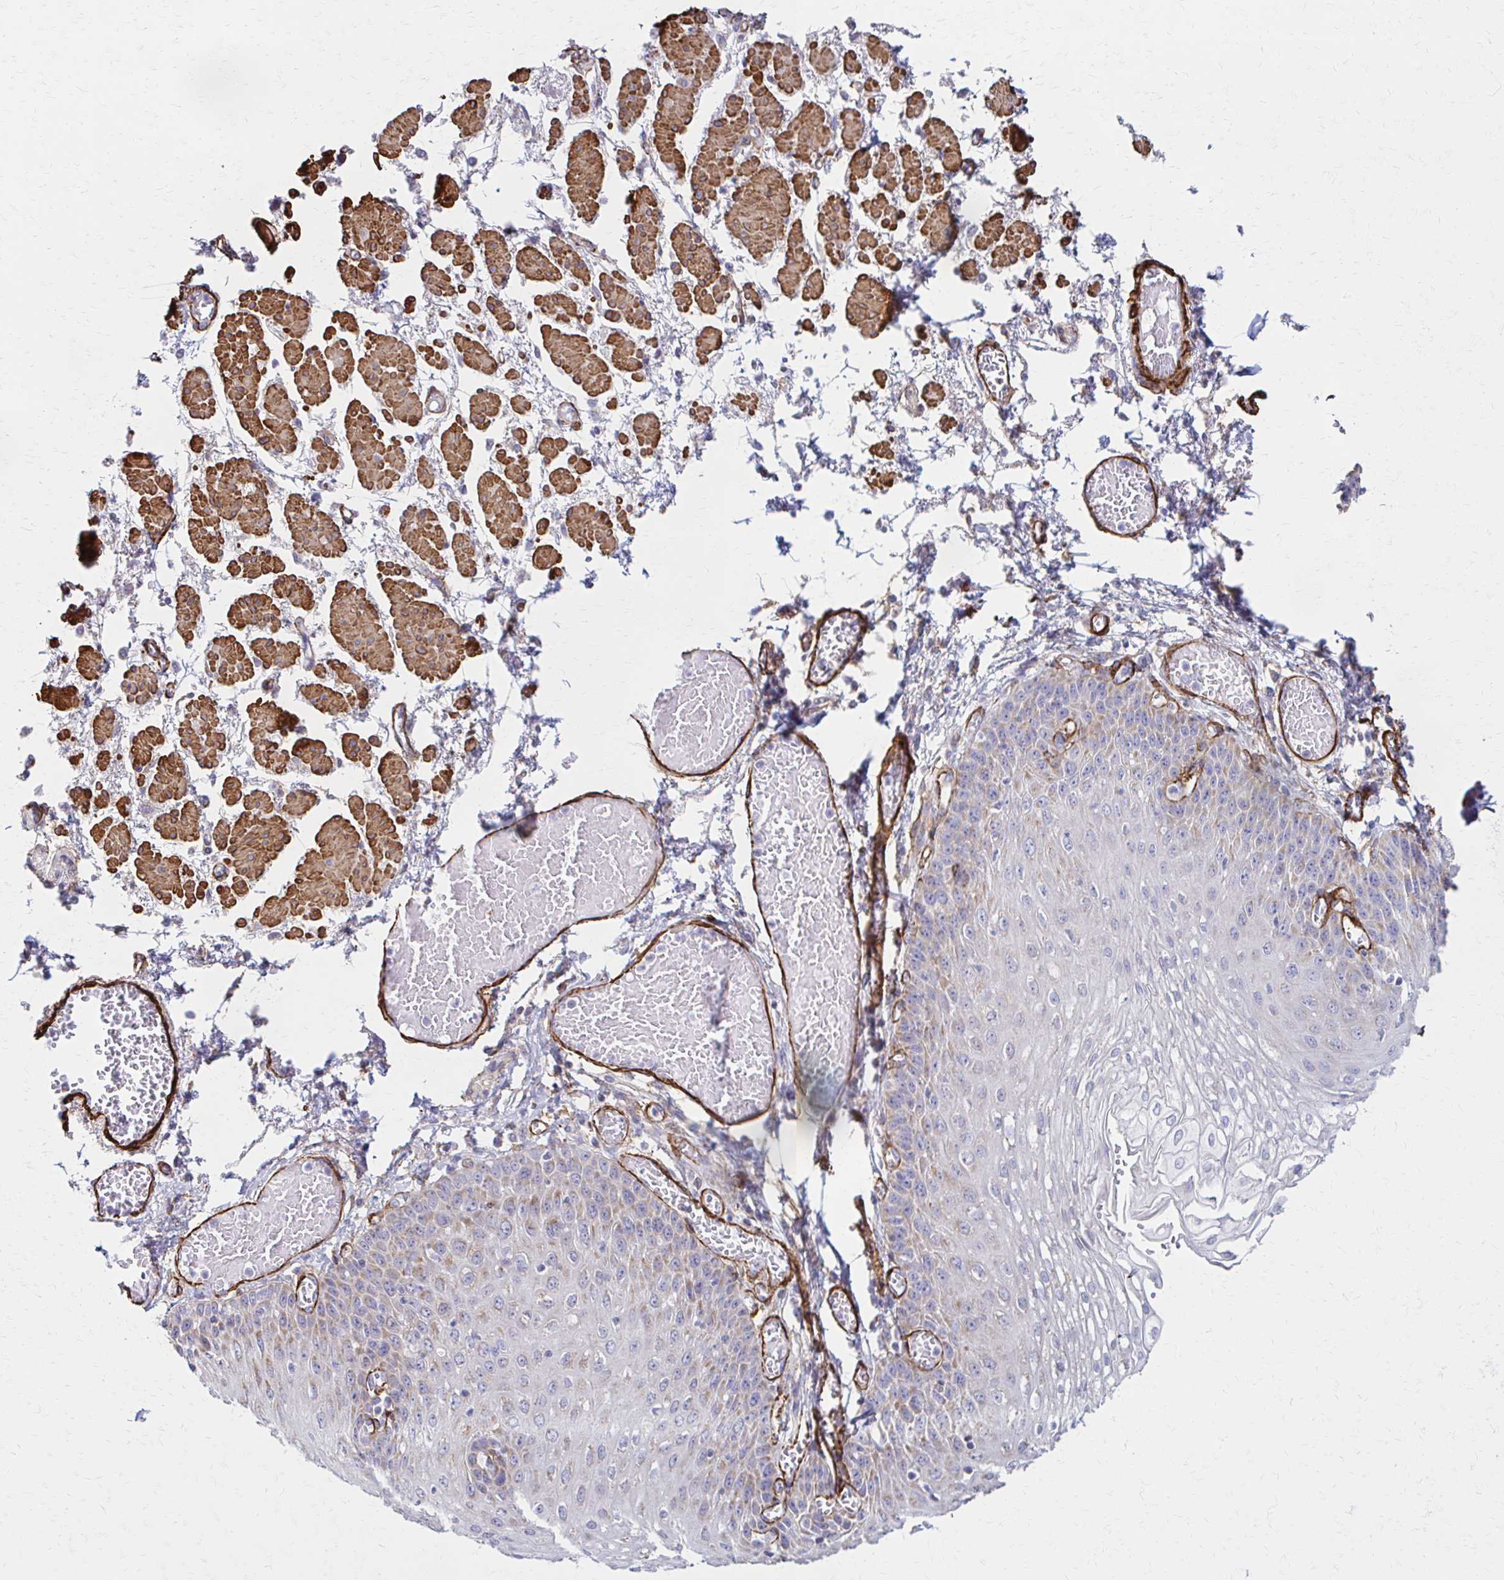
{"staining": {"intensity": "weak", "quantity": "25%-75%", "location": "cytoplasmic/membranous"}, "tissue": "esophagus", "cell_type": "Squamous epithelial cells", "image_type": "normal", "snomed": [{"axis": "morphology", "description": "Normal tissue, NOS"}, {"axis": "morphology", "description": "Adenocarcinoma, NOS"}, {"axis": "topography", "description": "Esophagus"}], "caption": "Approximately 25%-75% of squamous epithelial cells in unremarkable human esophagus reveal weak cytoplasmic/membranous protein staining as visualized by brown immunohistochemical staining.", "gene": "TIMMDC1", "patient": {"sex": "male", "age": 81}}